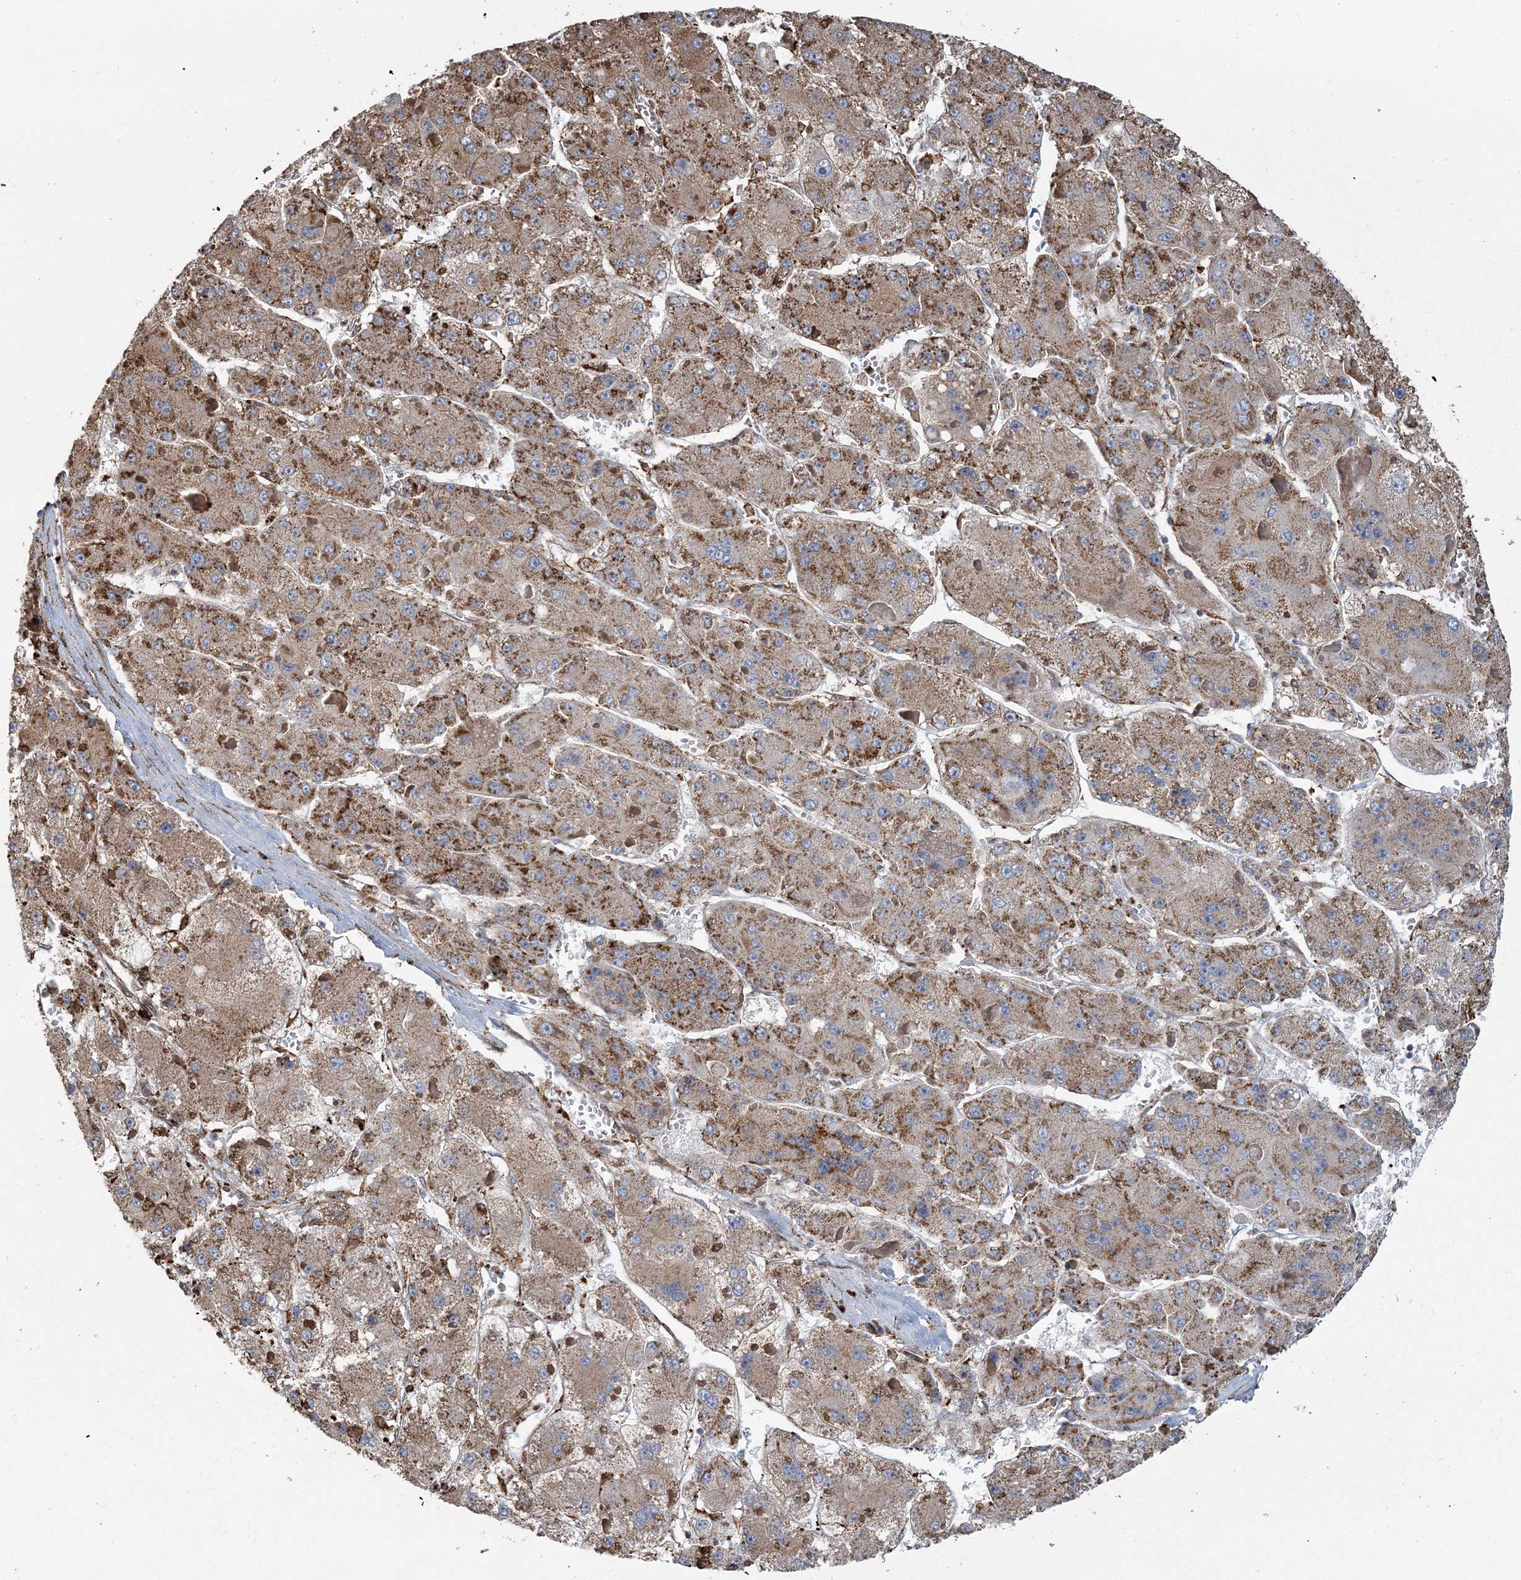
{"staining": {"intensity": "moderate", "quantity": ">75%", "location": "cytoplasmic/membranous"}, "tissue": "liver cancer", "cell_type": "Tumor cells", "image_type": "cancer", "snomed": [{"axis": "morphology", "description": "Carcinoma, Hepatocellular, NOS"}, {"axis": "topography", "description": "Liver"}], "caption": "Hepatocellular carcinoma (liver) stained with a protein marker demonstrates moderate staining in tumor cells.", "gene": "TRAF3IP2", "patient": {"sex": "female", "age": 73}}